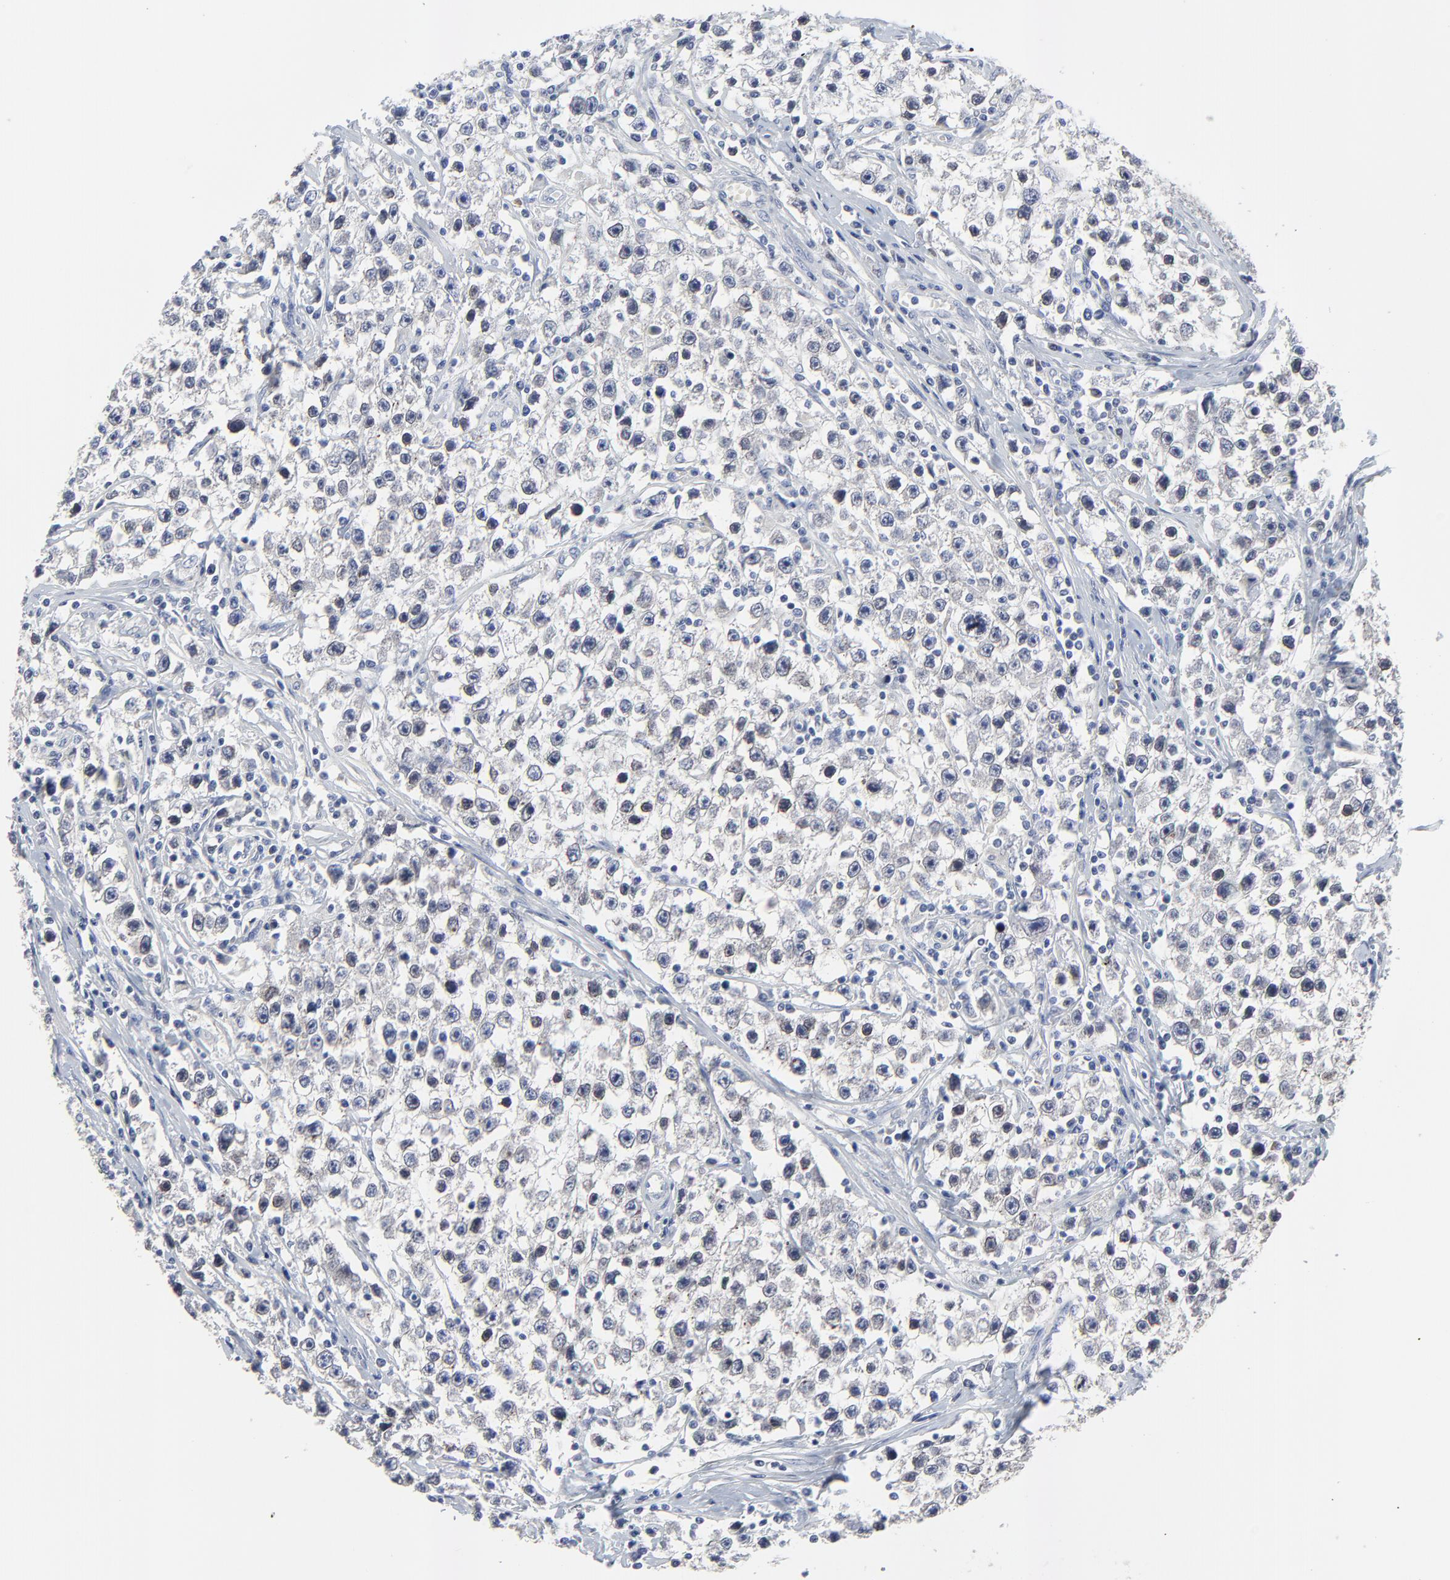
{"staining": {"intensity": "negative", "quantity": "none", "location": "none"}, "tissue": "testis cancer", "cell_type": "Tumor cells", "image_type": "cancer", "snomed": [{"axis": "morphology", "description": "Seminoma, NOS"}, {"axis": "topography", "description": "Testis"}], "caption": "IHC image of neoplastic tissue: testis cancer (seminoma) stained with DAB reveals no significant protein positivity in tumor cells.", "gene": "NLGN3", "patient": {"sex": "male", "age": 35}}